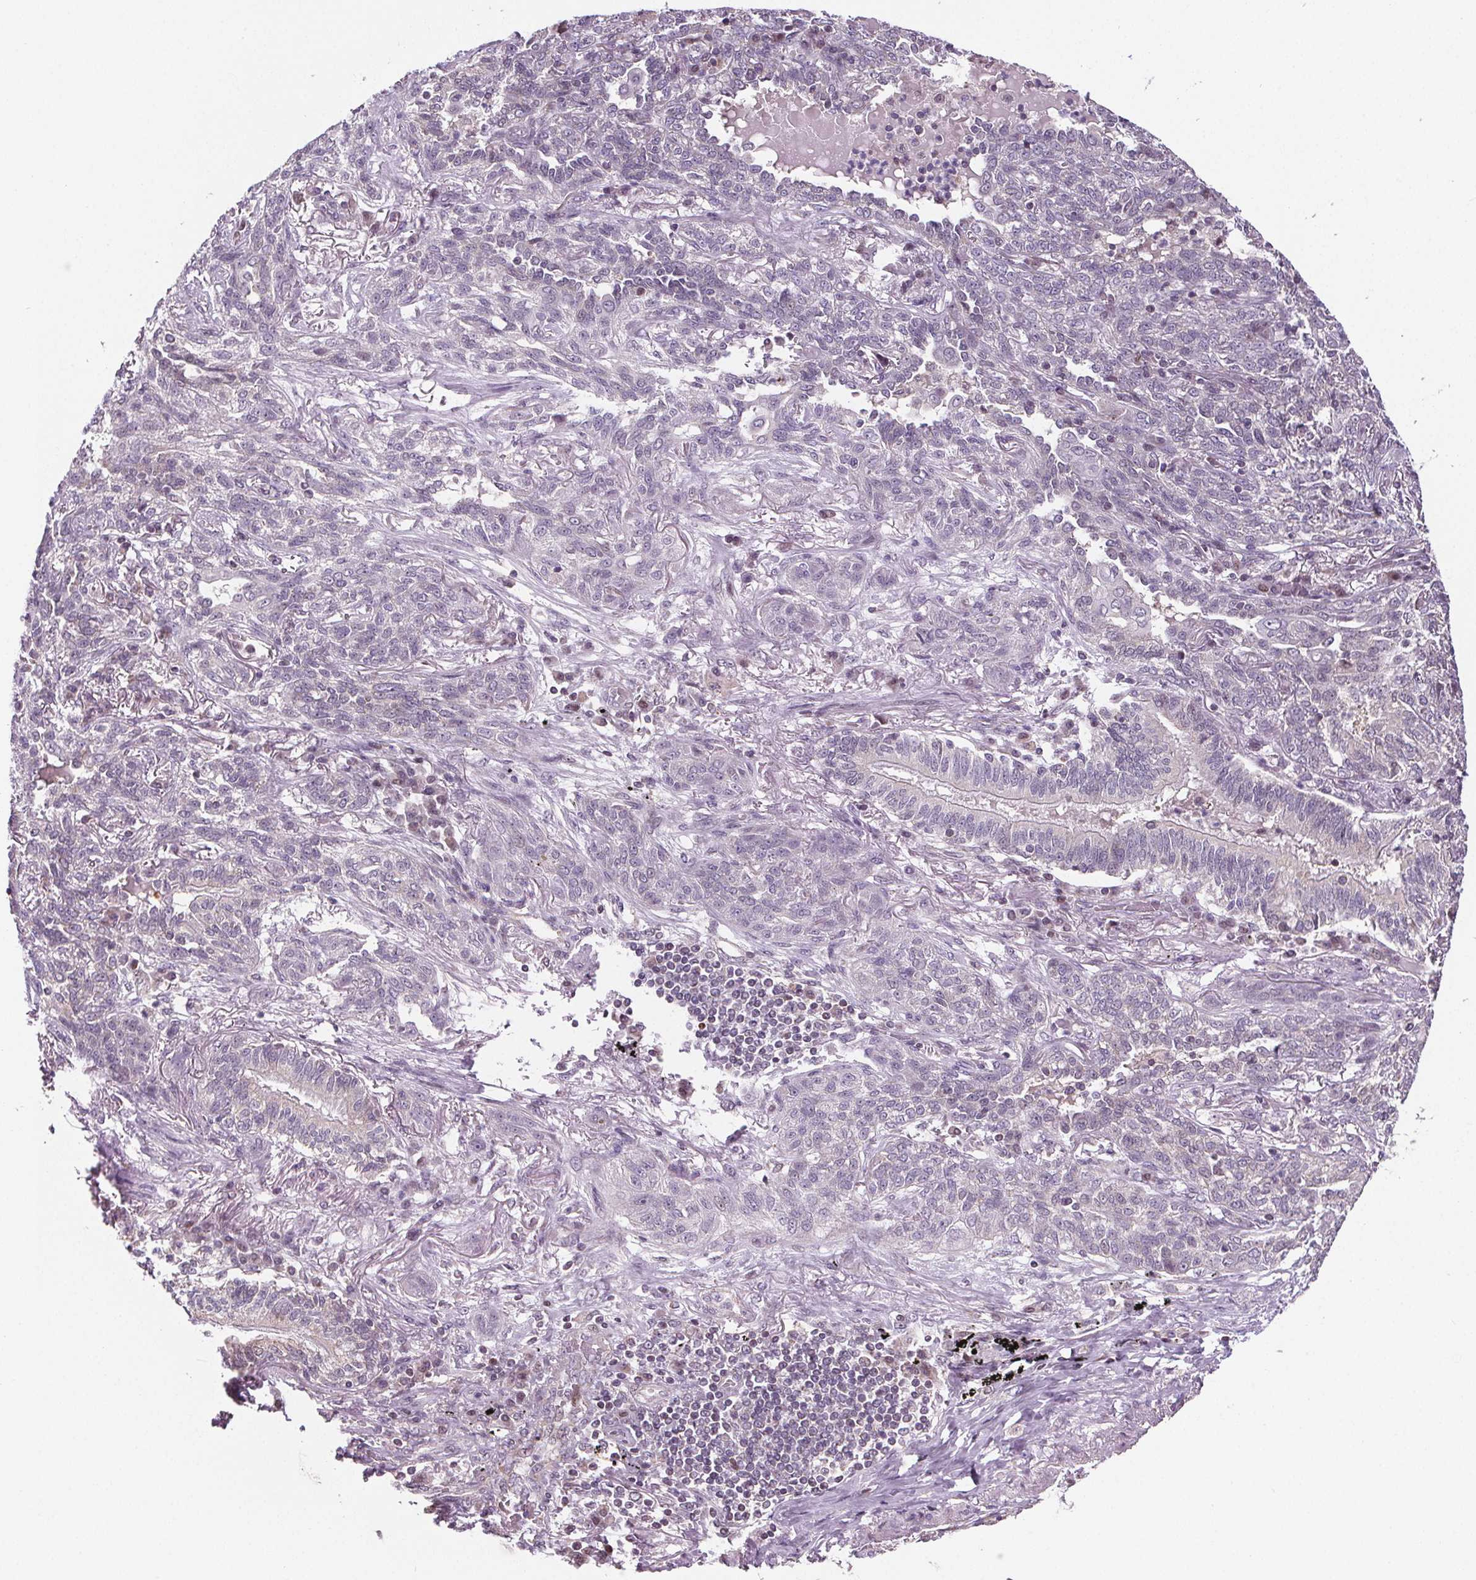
{"staining": {"intensity": "negative", "quantity": "none", "location": "none"}, "tissue": "lung cancer", "cell_type": "Tumor cells", "image_type": "cancer", "snomed": [{"axis": "morphology", "description": "Squamous cell carcinoma, NOS"}, {"axis": "topography", "description": "Lung"}], "caption": "Lung cancer (squamous cell carcinoma) stained for a protein using IHC exhibits no expression tumor cells.", "gene": "SUCLA2", "patient": {"sex": "female", "age": 70}}